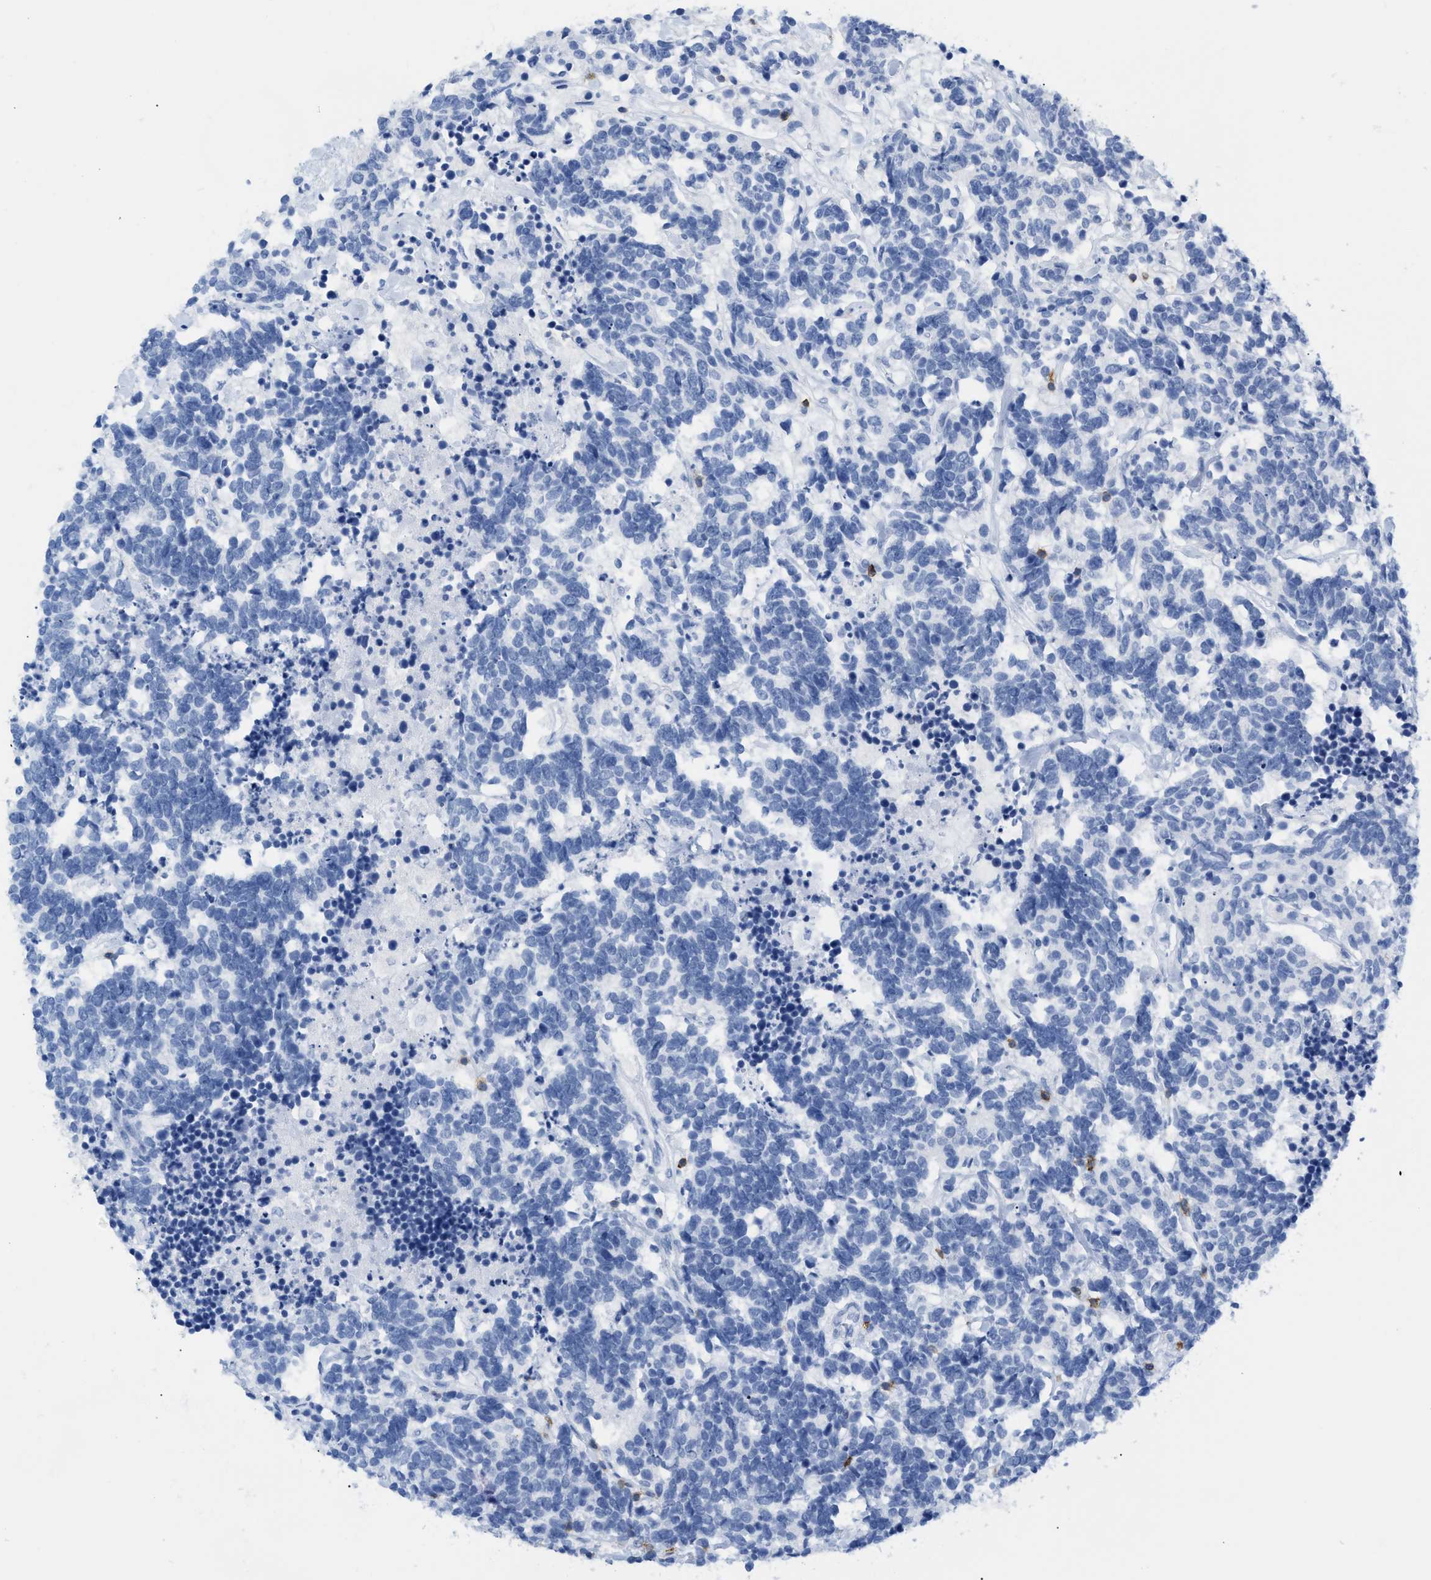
{"staining": {"intensity": "negative", "quantity": "none", "location": "none"}, "tissue": "carcinoid", "cell_type": "Tumor cells", "image_type": "cancer", "snomed": [{"axis": "morphology", "description": "Carcinoma, NOS"}, {"axis": "morphology", "description": "Carcinoid, malignant, NOS"}, {"axis": "topography", "description": "Urinary bladder"}], "caption": "IHC of human carcinoma exhibits no positivity in tumor cells.", "gene": "CD5", "patient": {"sex": "male", "age": 57}}